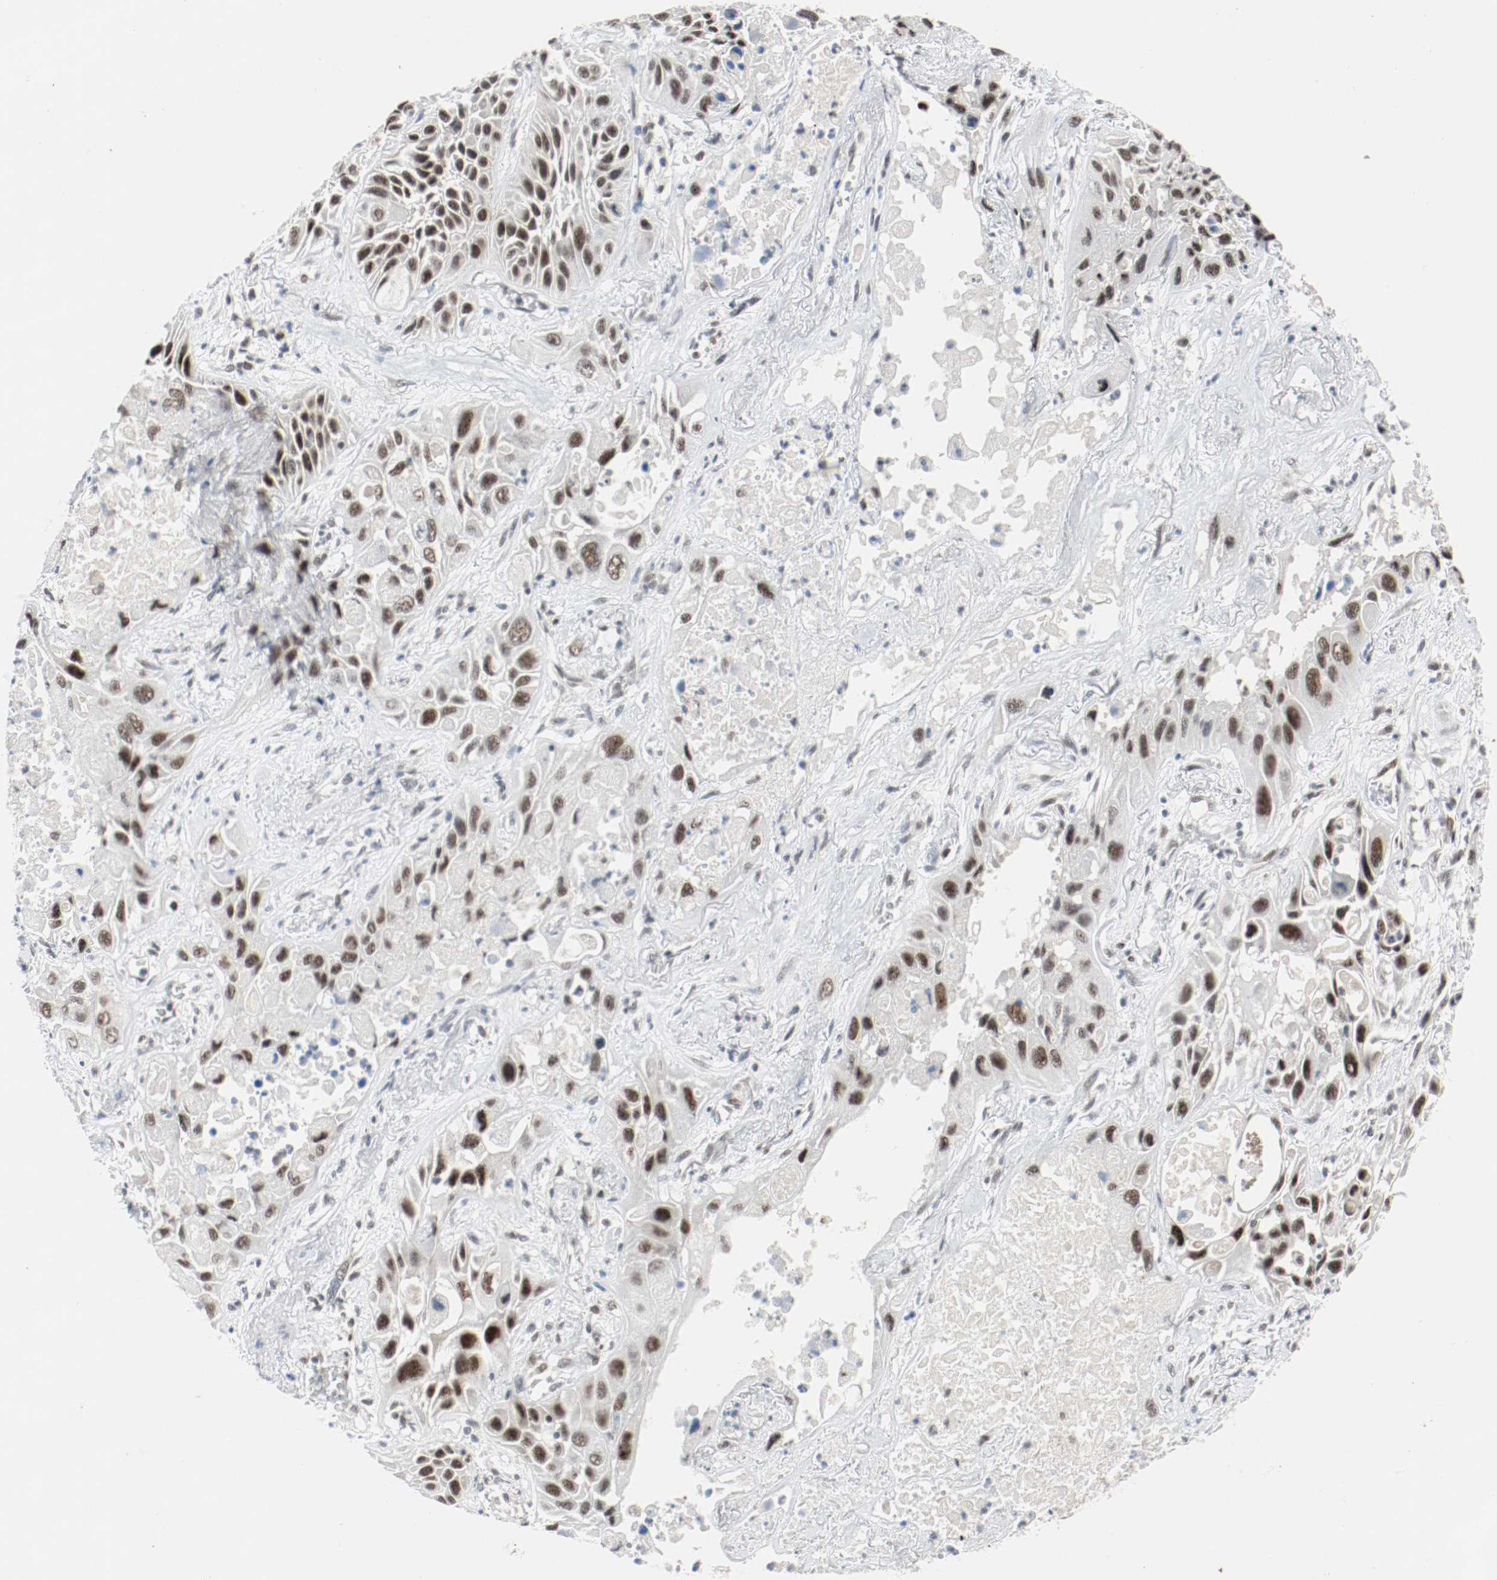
{"staining": {"intensity": "strong", "quantity": ">75%", "location": "nuclear"}, "tissue": "lung cancer", "cell_type": "Tumor cells", "image_type": "cancer", "snomed": [{"axis": "morphology", "description": "Squamous cell carcinoma, NOS"}, {"axis": "topography", "description": "Lung"}], "caption": "DAB immunohistochemical staining of human lung cancer demonstrates strong nuclear protein expression in approximately >75% of tumor cells.", "gene": "ASH1L", "patient": {"sex": "female", "age": 76}}